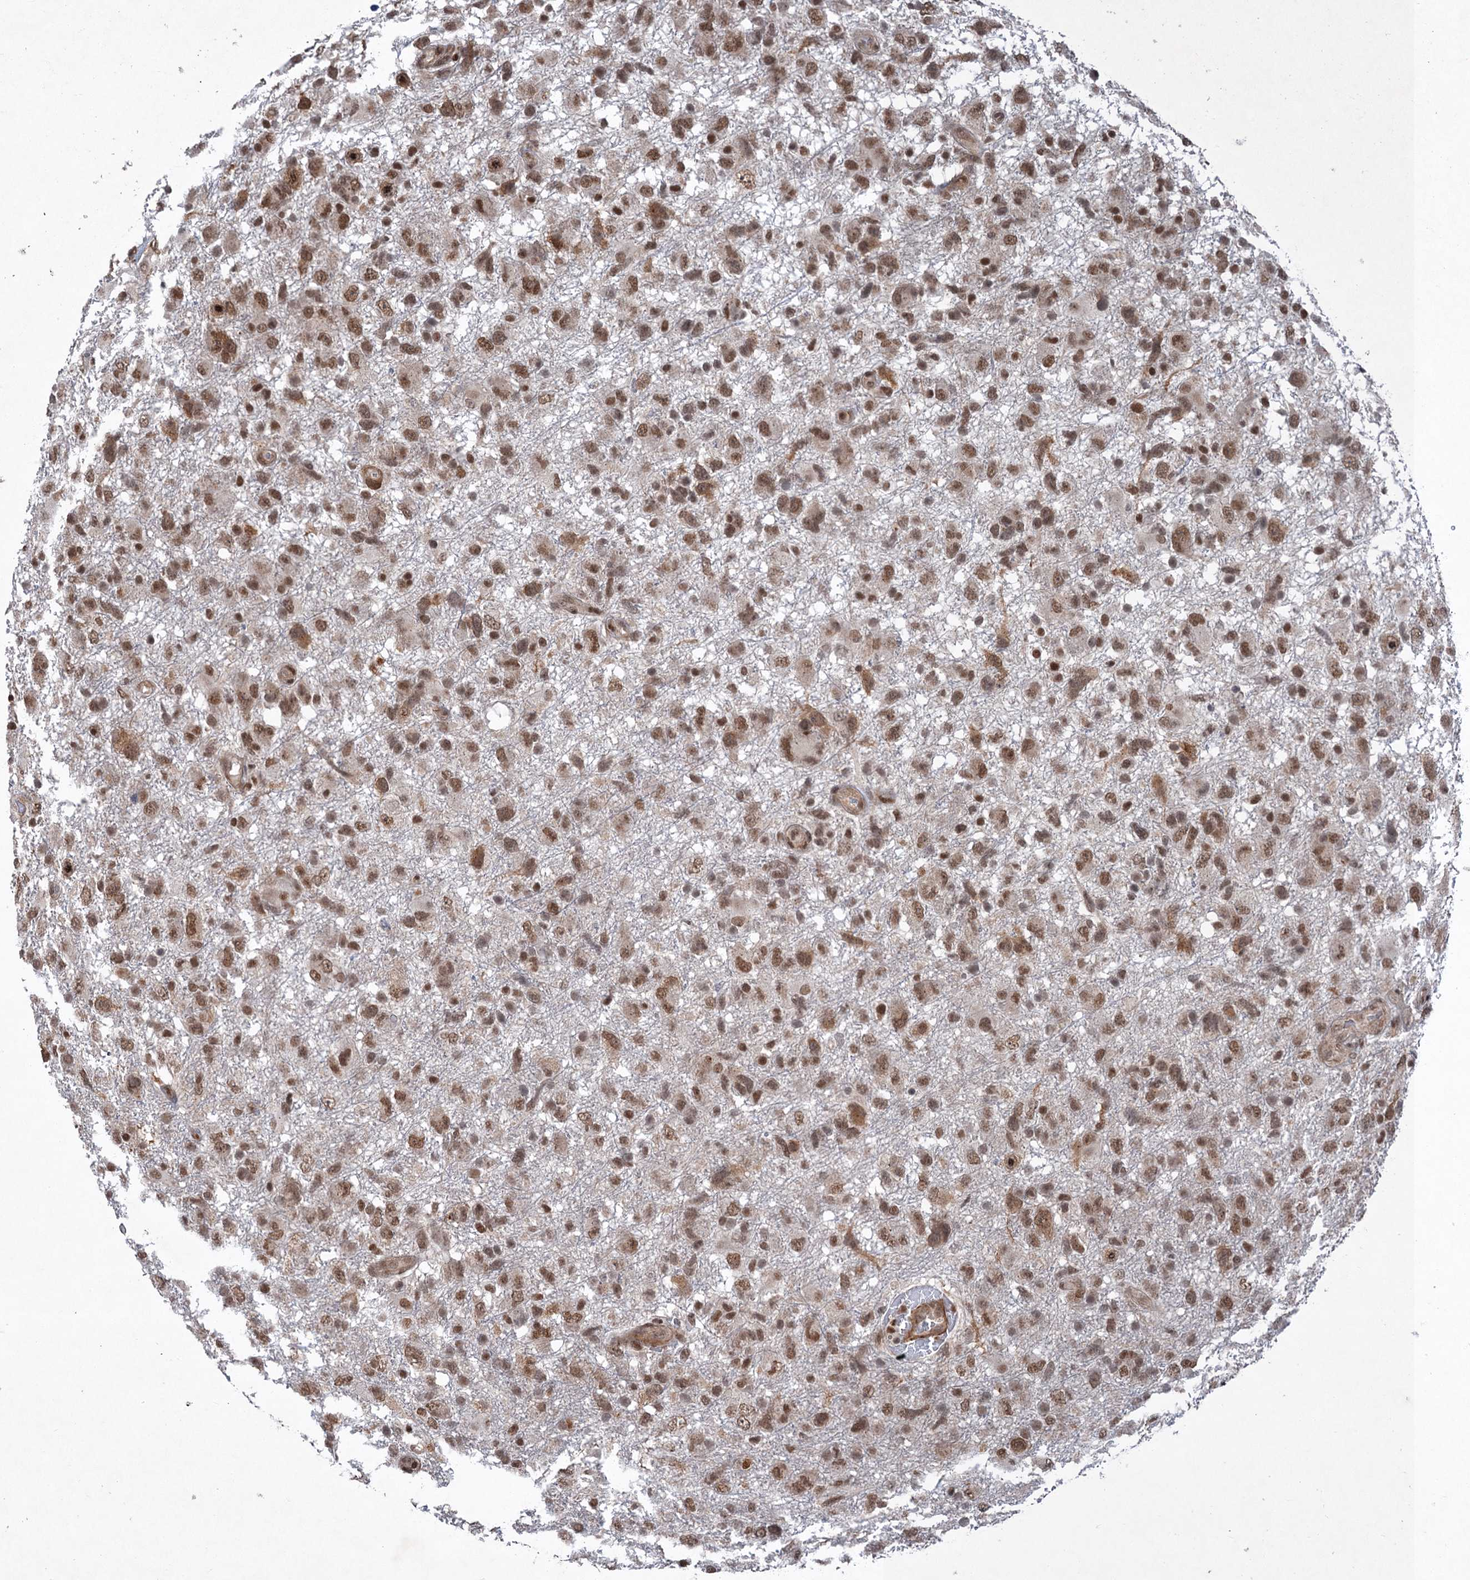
{"staining": {"intensity": "moderate", "quantity": ">75%", "location": "nuclear"}, "tissue": "glioma", "cell_type": "Tumor cells", "image_type": "cancer", "snomed": [{"axis": "morphology", "description": "Glioma, malignant, High grade"}, {"axis": "topography", "description": "Brain"}], "caption": "This image exhibits immunohistochemistry (IHC) staining of glioma, with medium moderate nuclear staining in about >75% of tumor cells.", "gene": "TTC31", "patient": {"sex": "male", "age": 61}}